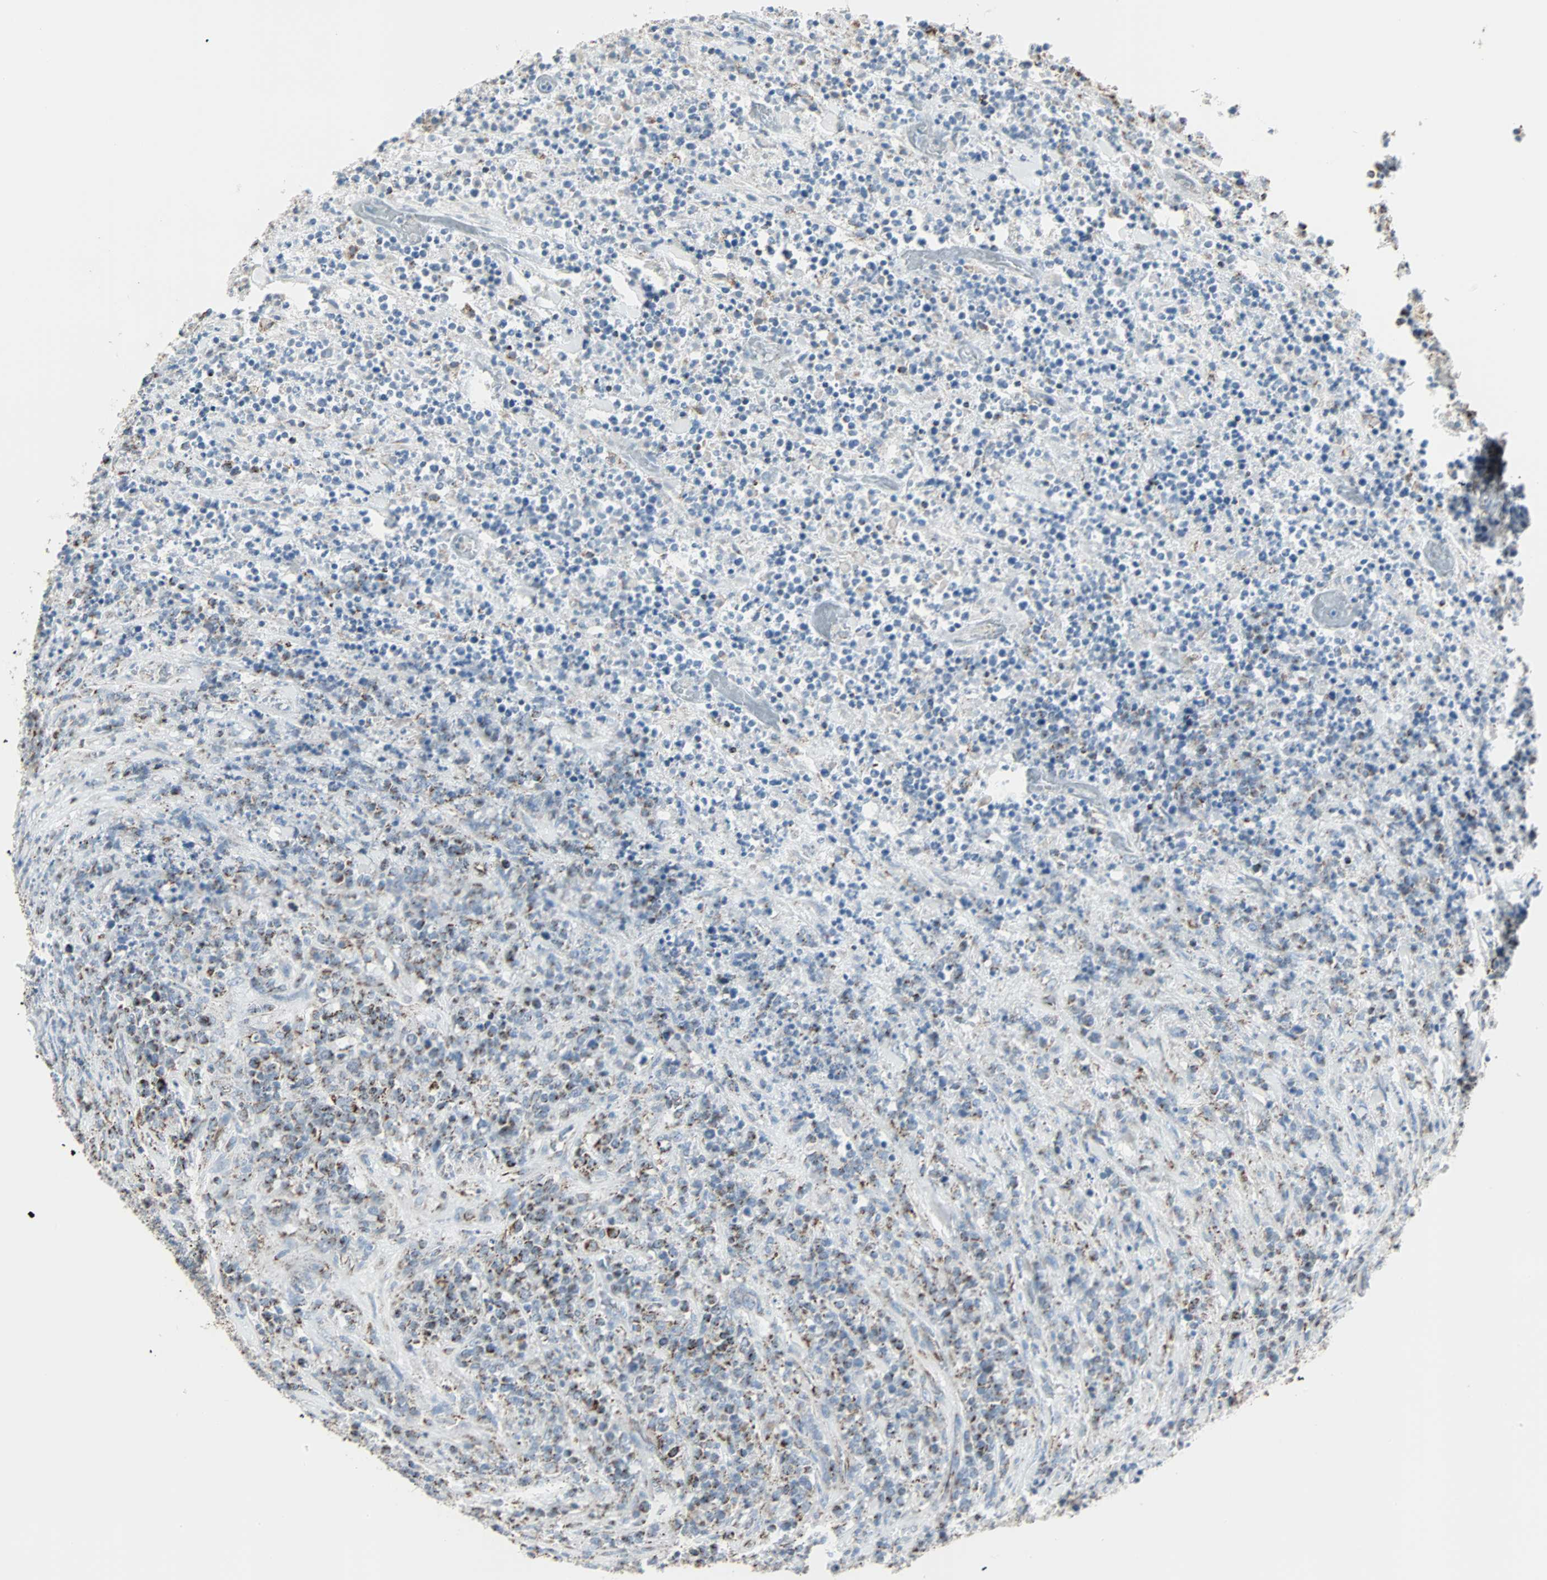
{"staining": {"intensity": "moderate", "quantity": "<25%", "location": "cytoplasmic/membranous"}, "tissue": "lymphoma", "cell_type": "Tumor cells", "image_type": "cancer", "snomed": [{"axis": "morphology", "description": "Malignant lymphoma, non-Hodgkin's type, High grade"}, {"axis": "topography", "description": "Soft tissue"}], "caption": "Immunohistochemical staining of malignant lymphoma, non-Hodgkin's type (high-grade) reveals moderate cytoplasmic/membranous protein staining in about <25% of tumor cells.", "gene": "IDH2", "patient": {"sex": "male", "age": 18}}